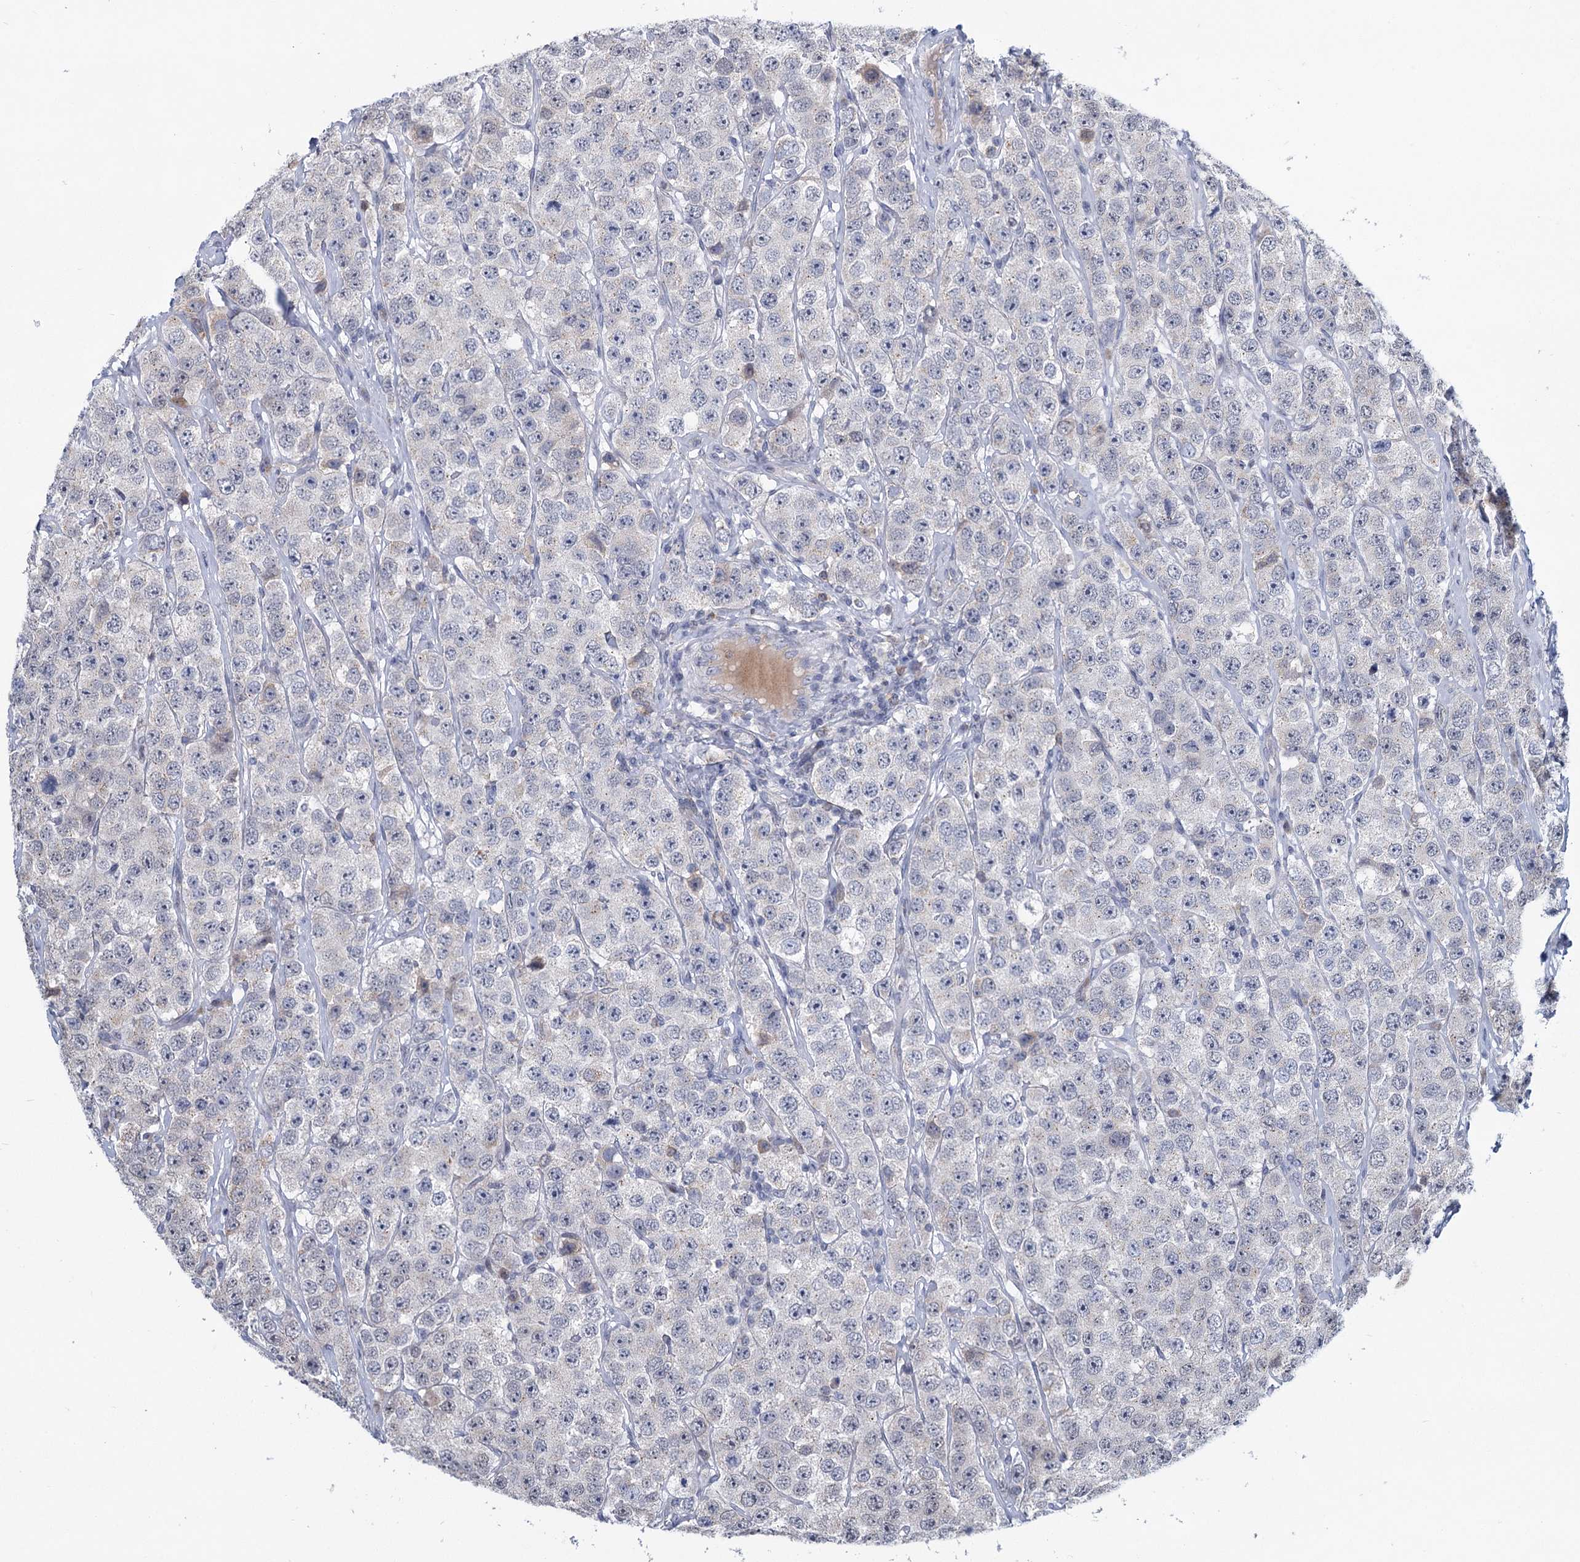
{"staining": {"intensity": "negative", "quantity": "none", "location": "none"}, "tissue": "testis cancer", "cell_type": "Tumor cells", "image_type": "cancer", "snomed": [{"axis": "morphology", "description": "Seminoma, NOS"}, {"axis": "topography", "description": "Testis"}], "caption": "Photomicrograph shows no significant protein positivity in tumor cells of testis cancer.", "gene": "STAP1", "patient": {"sex": "male", "age": 28}}